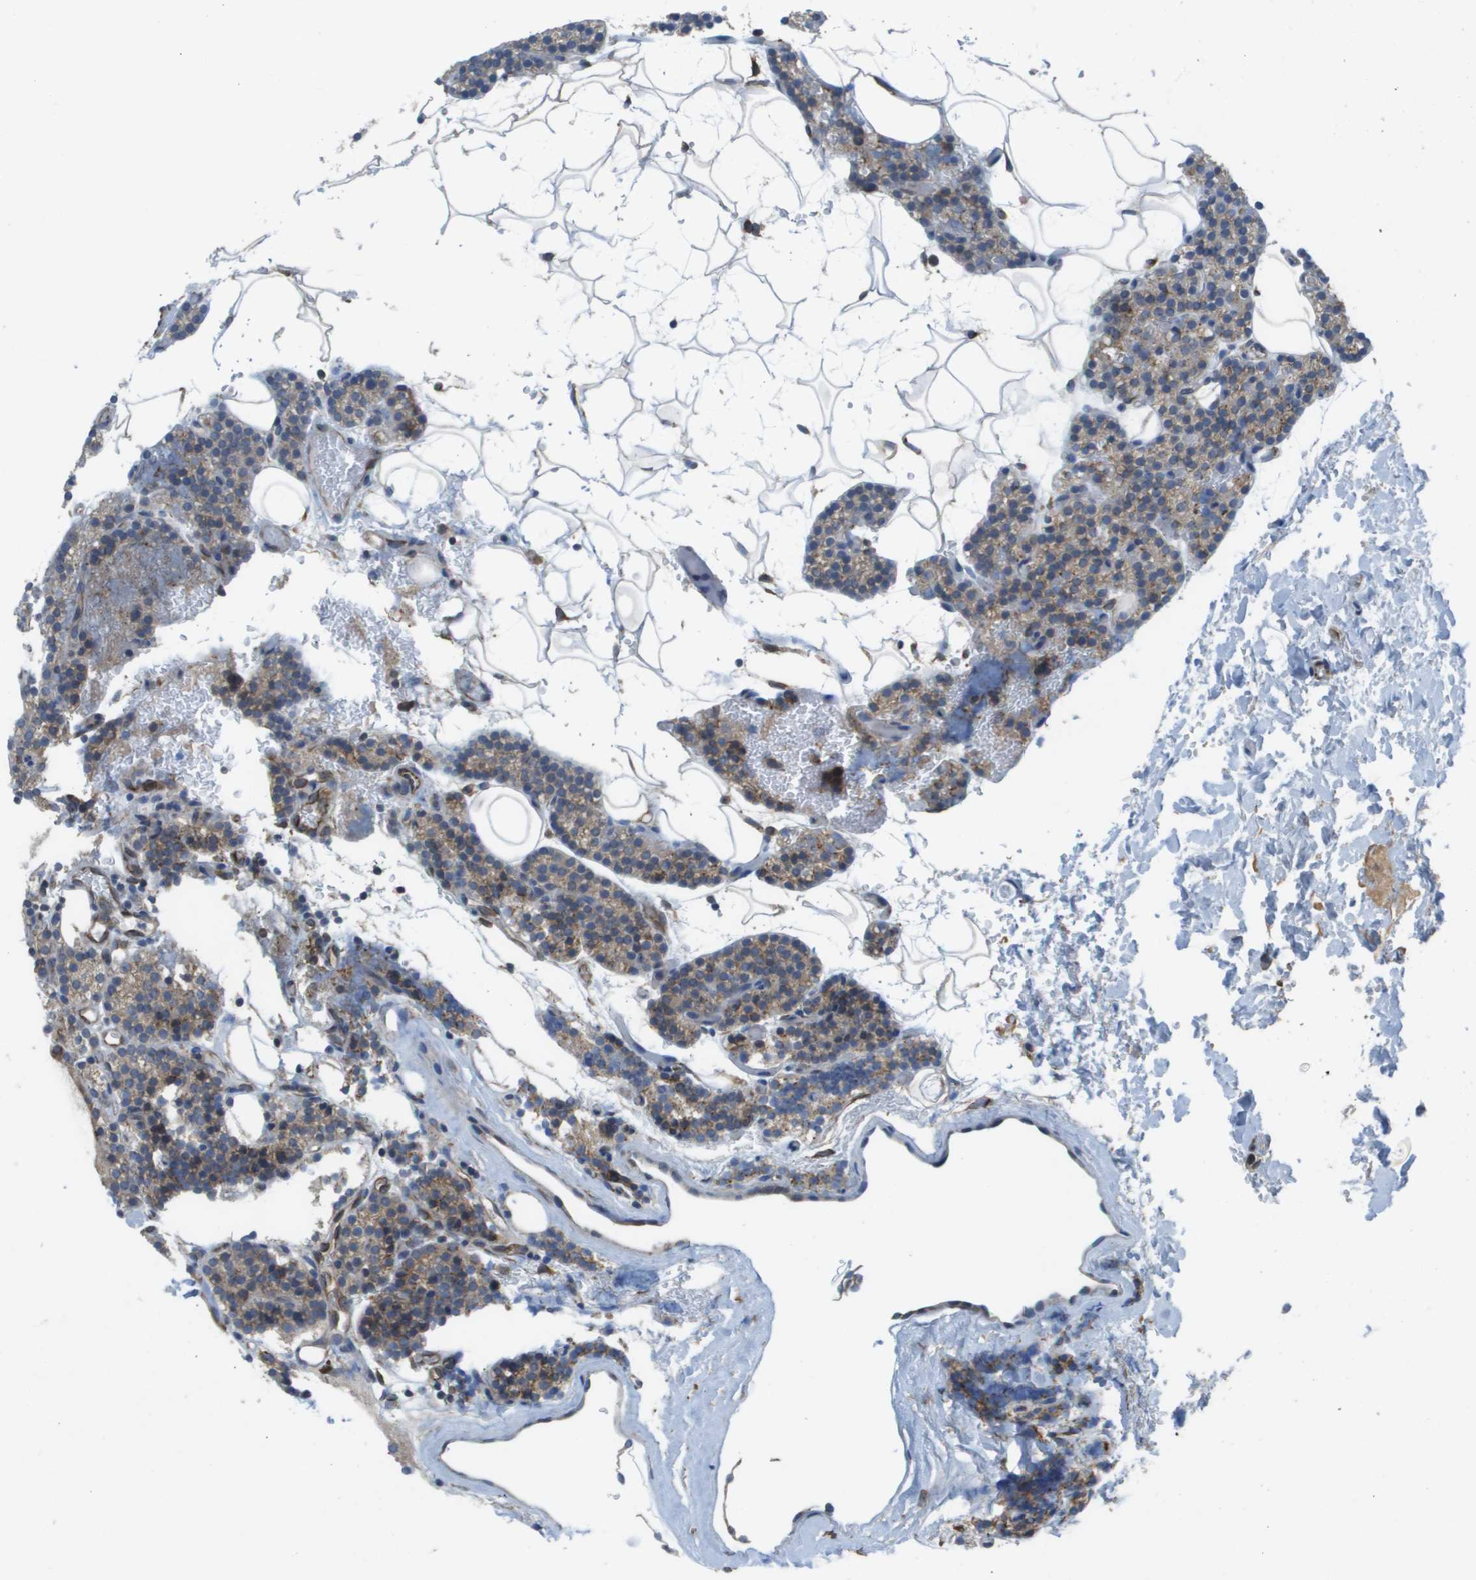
{"staining": {"intensity": "moderate", "quantity": ">75%", "location": "cytoplasmic/membranous"}, "tissue": "parathyroid gland", "cell_type": "Glandular cells", "image_type": "normal", "snomed": [{"axis": "morphology", "description": "Normal tissue, NOS"}, {"axis": "morphology", "description": "Inflammation chronic"}, {"axis": "morphology", "description": "Goiter, colloid"}, {"axis": "topography", "description": "Thyroid gland"}, {"axis": "topography", "description": "Parathyroid gland"}], "caption": "Immunohistochemical staining of unremarkable parathyroid gland exhibits moderate cytoplasmic/membranous protein expression in approximately >75% of glandular cells. The staining was performed using DAB to visualize the protein expression in brown, while the nuclei were stained in blue with hematoxylin (Magnification: 20x).", "gene": "CLCN2", "patient": {"sex": "male", "age": 65}}